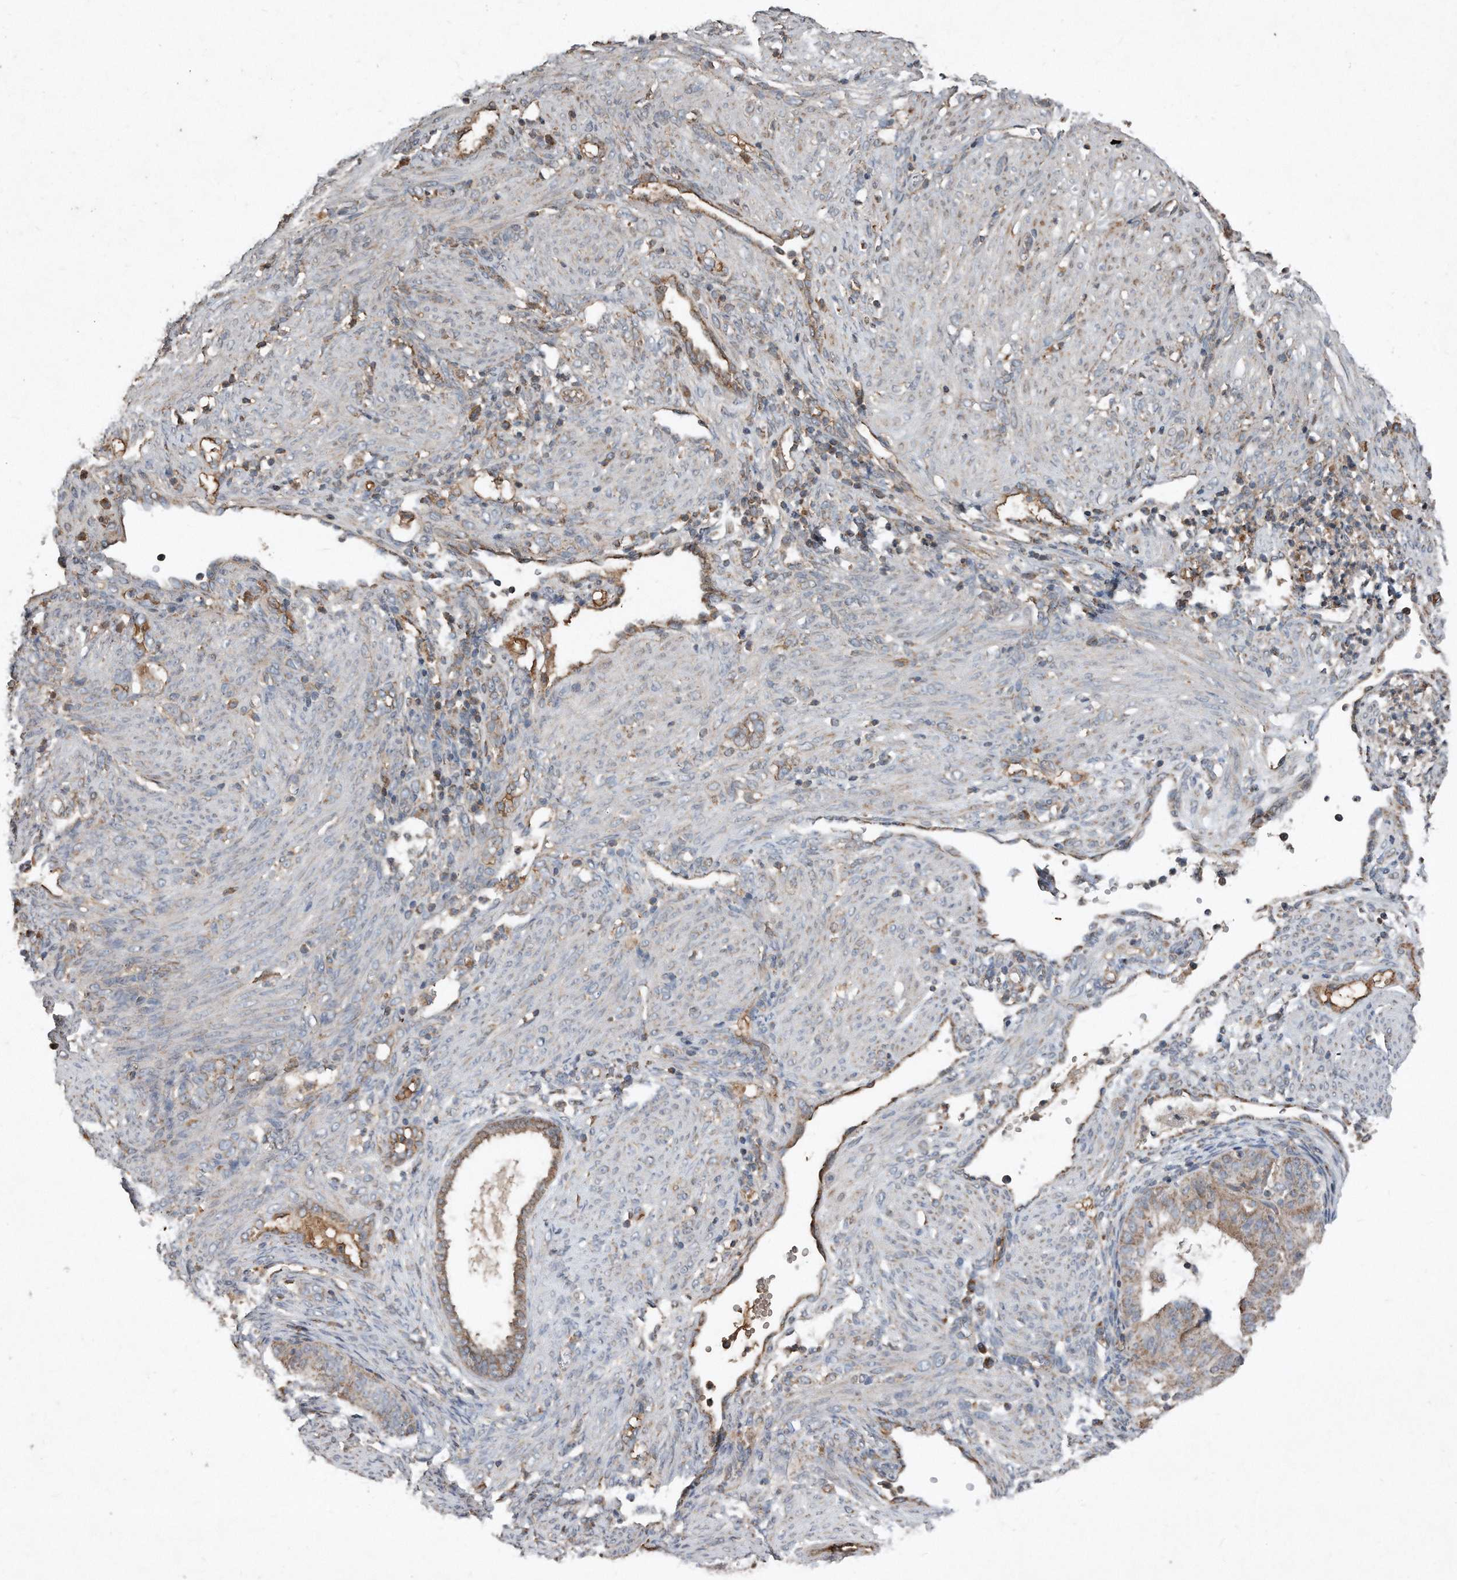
{"staining": {"intensity": "weak", "quantity": "<25%", "location": "cytoplasmic/membranous"}, "tissue": "endometrial cancer", "cell_type": "Tumor cells", "image_type": "cancer", "snomed": [{"axis": "morphology", "description": "Adenocarcinoma, NOS"}, {"axis": "topography", "description": "Endometrium"}], "caption": "A high-resolution photomicrograph shows immunohistochemistry staining of endometrial cancer (adenocarcinoma), which shows no significant positivity in tumor cells.", "gene": "SDHA", "patient": {"sex": "female", "age": 51}}